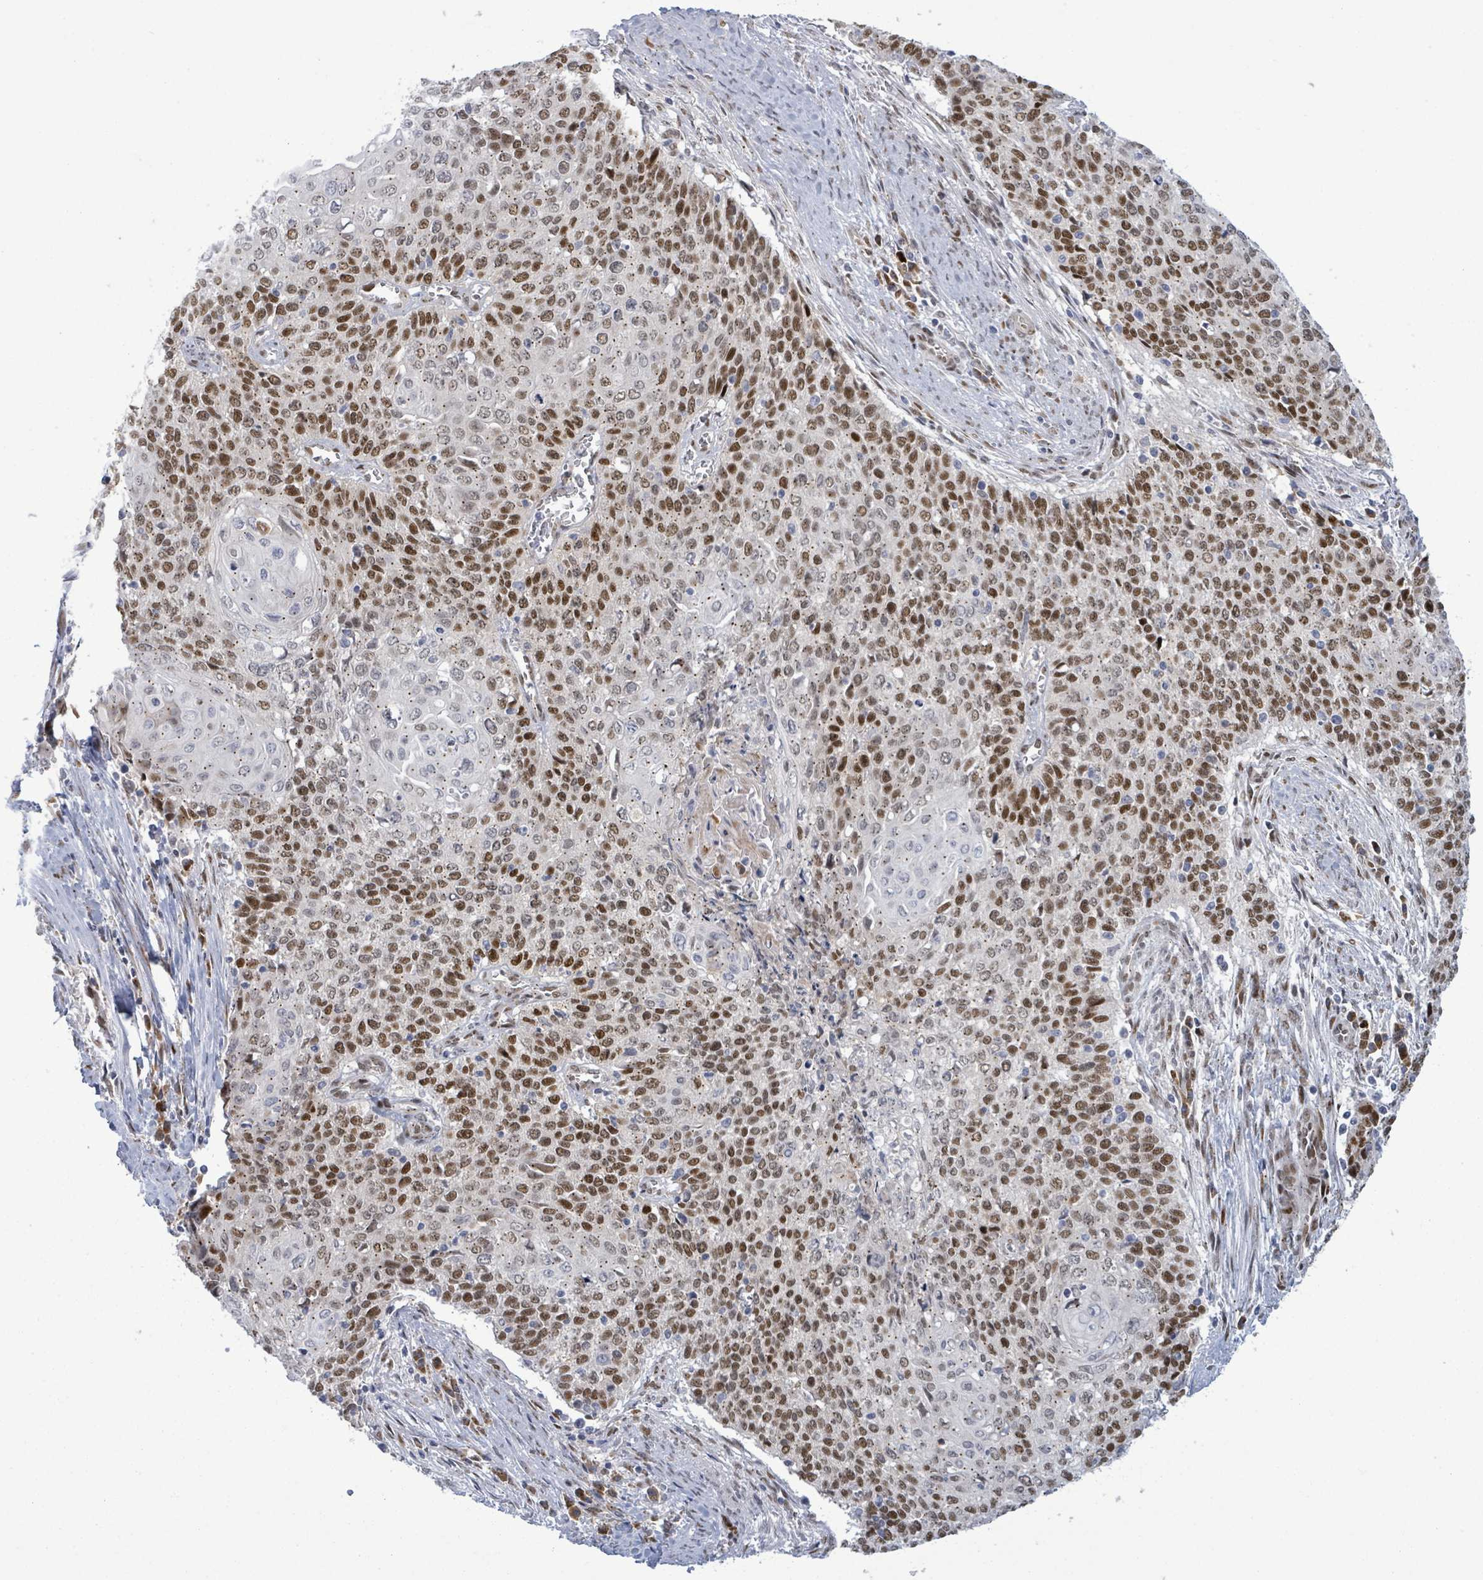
{"staining": {"intensity": "moderate", "quantity": ">75%", "location": "nuclear"}, "tissue": "cervical cancer", "cell_type": "Tumor cells", "image_type": "cancer", "snomed": [{"axis": "morphology", "description": "Squamous cell carcinoma, NOS"}, {"axis": "topography", "description": "Cervix"}], "caption": "Human cervical cancer (squamous cell carcinoma) stained with a protein marker exhibits moderate staining in tumor cells.", "gene": "TUSC1", "patient": {"sex": "female", "age": 39}}